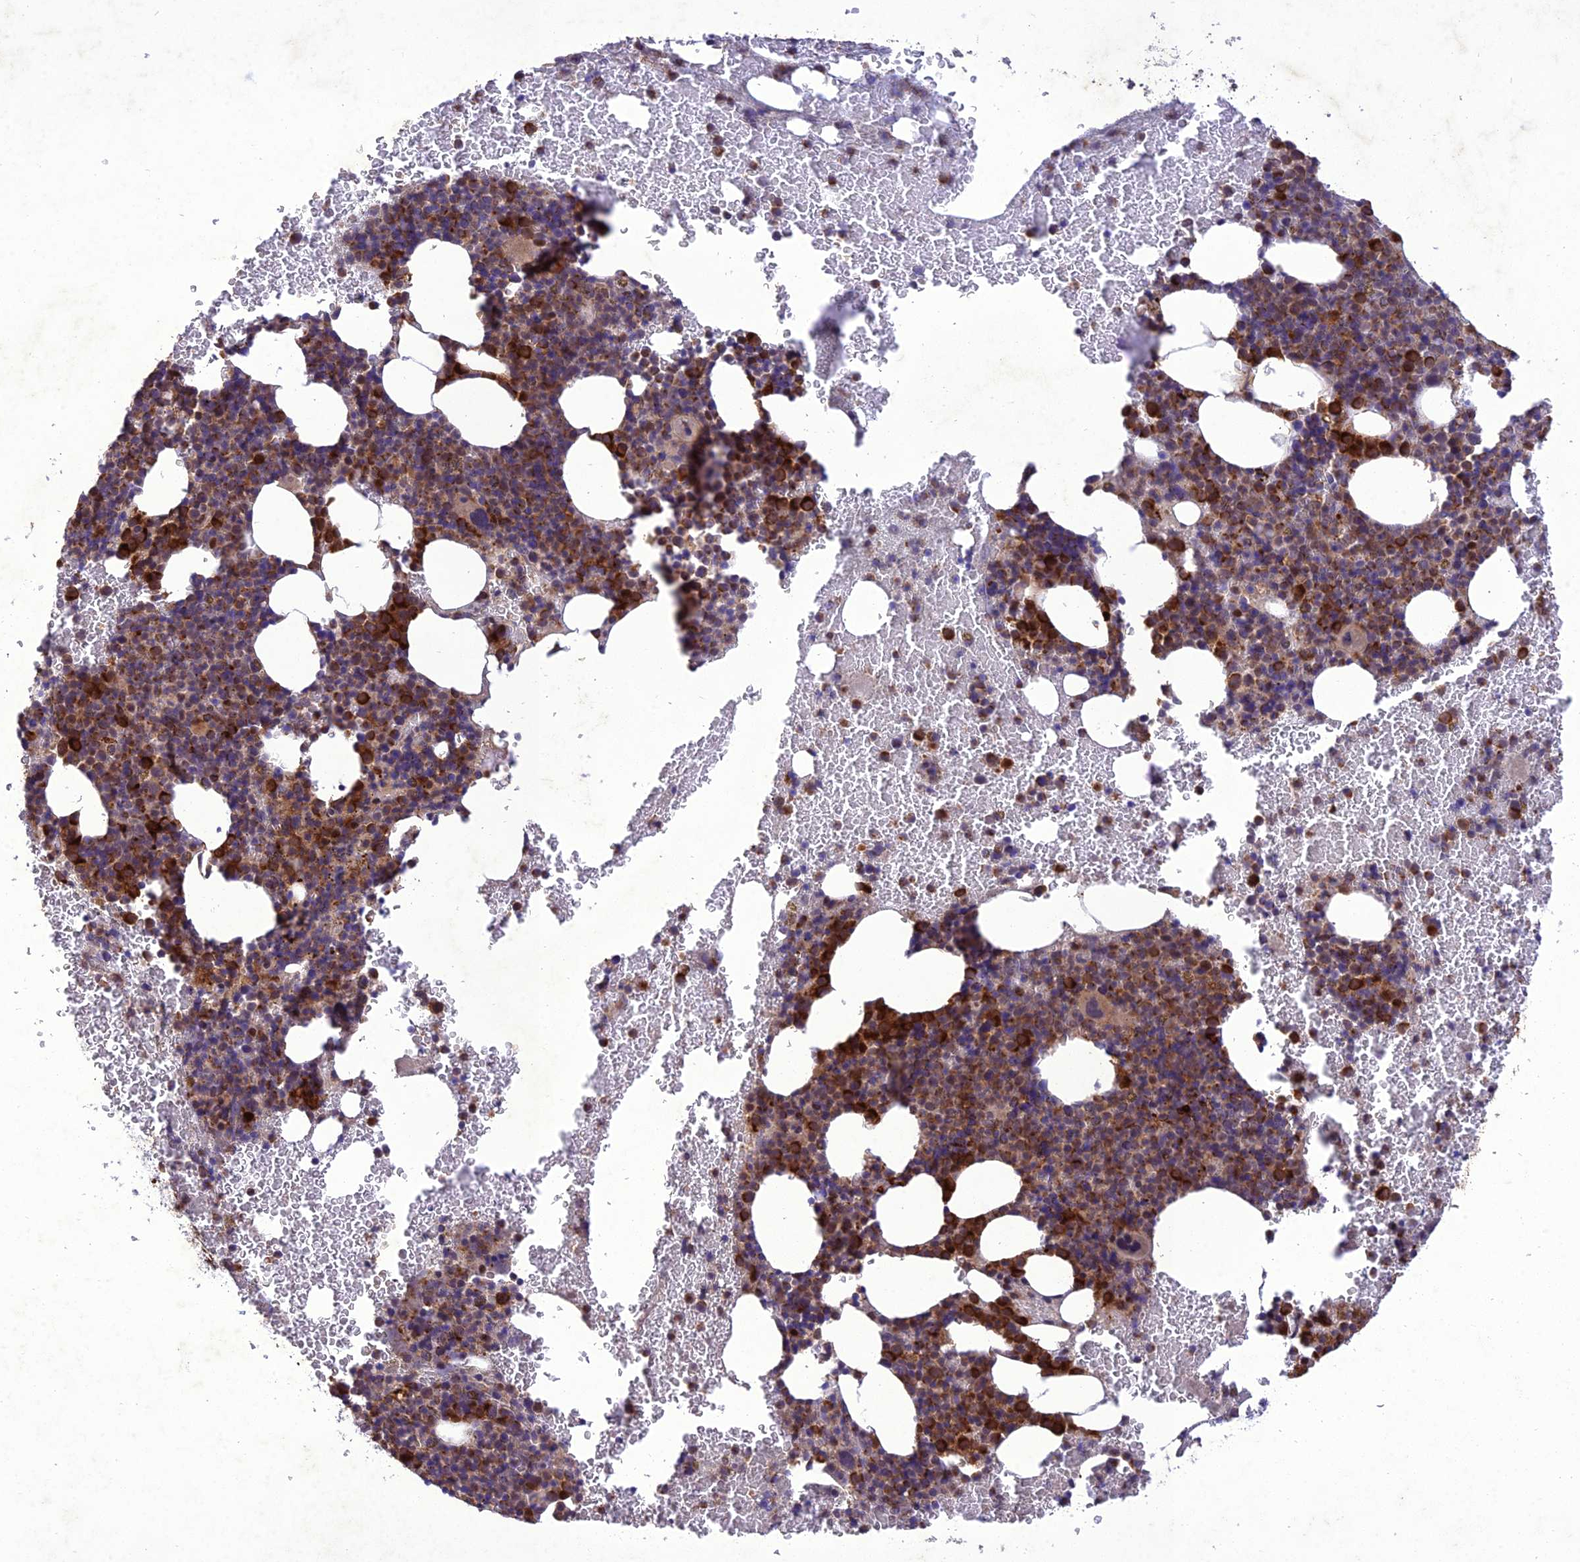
{"staining": {"intensity": "strong", "quantity": "25%-75%", "location": "cytoplasmic/membranous"}, "tissue": "bone marrow", "cell_type": "Hematopoietic cells", "image_type": "normal", "snomed": [{"axis": "morphology", "description": "Normal tissue, NOS"}, {"axis": "topography", "description": "Bone marrow"}], "caption": "Protein staining of unremarkable bone marrow displays strong cytoplasmic/membranous staining in approximately 25%-75% of hematopoietic cells. (DAB IHC, brown staining for protein, blue staining for nuclei).", "gene": "ANKRD52", "patient": {"sex": "female", "age": 48}}